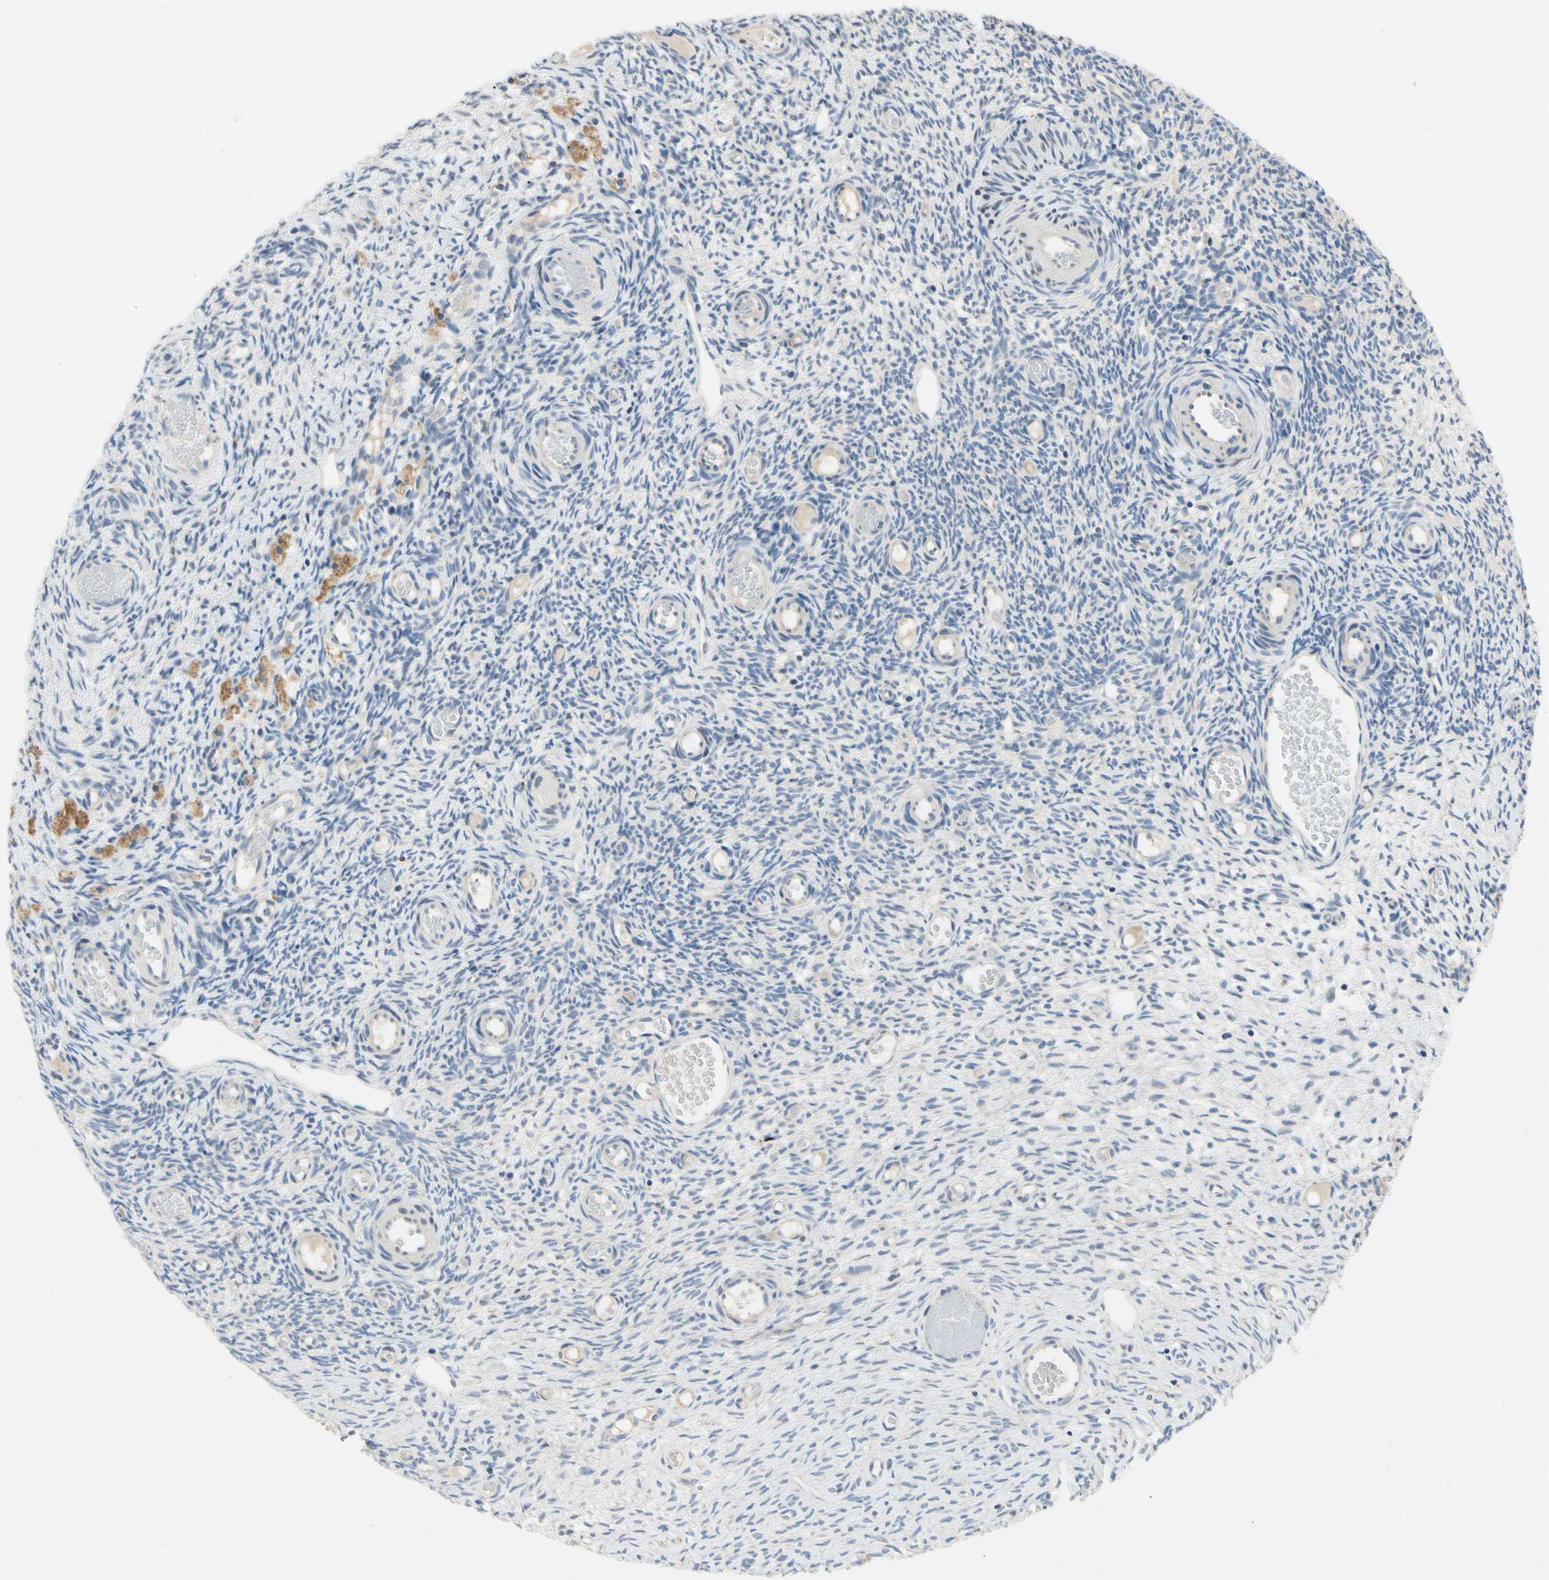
{"staining": {"intensity": "negative", "quantity": "none", "location": "none"}, "tissue": "ovary", "cell_type": "Ovarian stroma cells", "image_type": "normal", "snomed": [{"axis": "morphology", "description": "Normal tissue, NOS"}, {"axis": "topography", "description": "Ovary"}], "caption": "Immunohistochemistry (IHC) image of benign ovary: ovary stained with DAB (3,3'-diaminobenzidine) demonstrates no significant protein staining in ovarian stroma cells.", "gene": "GAS6", "patient": {"sex": "female", "age": 35}}